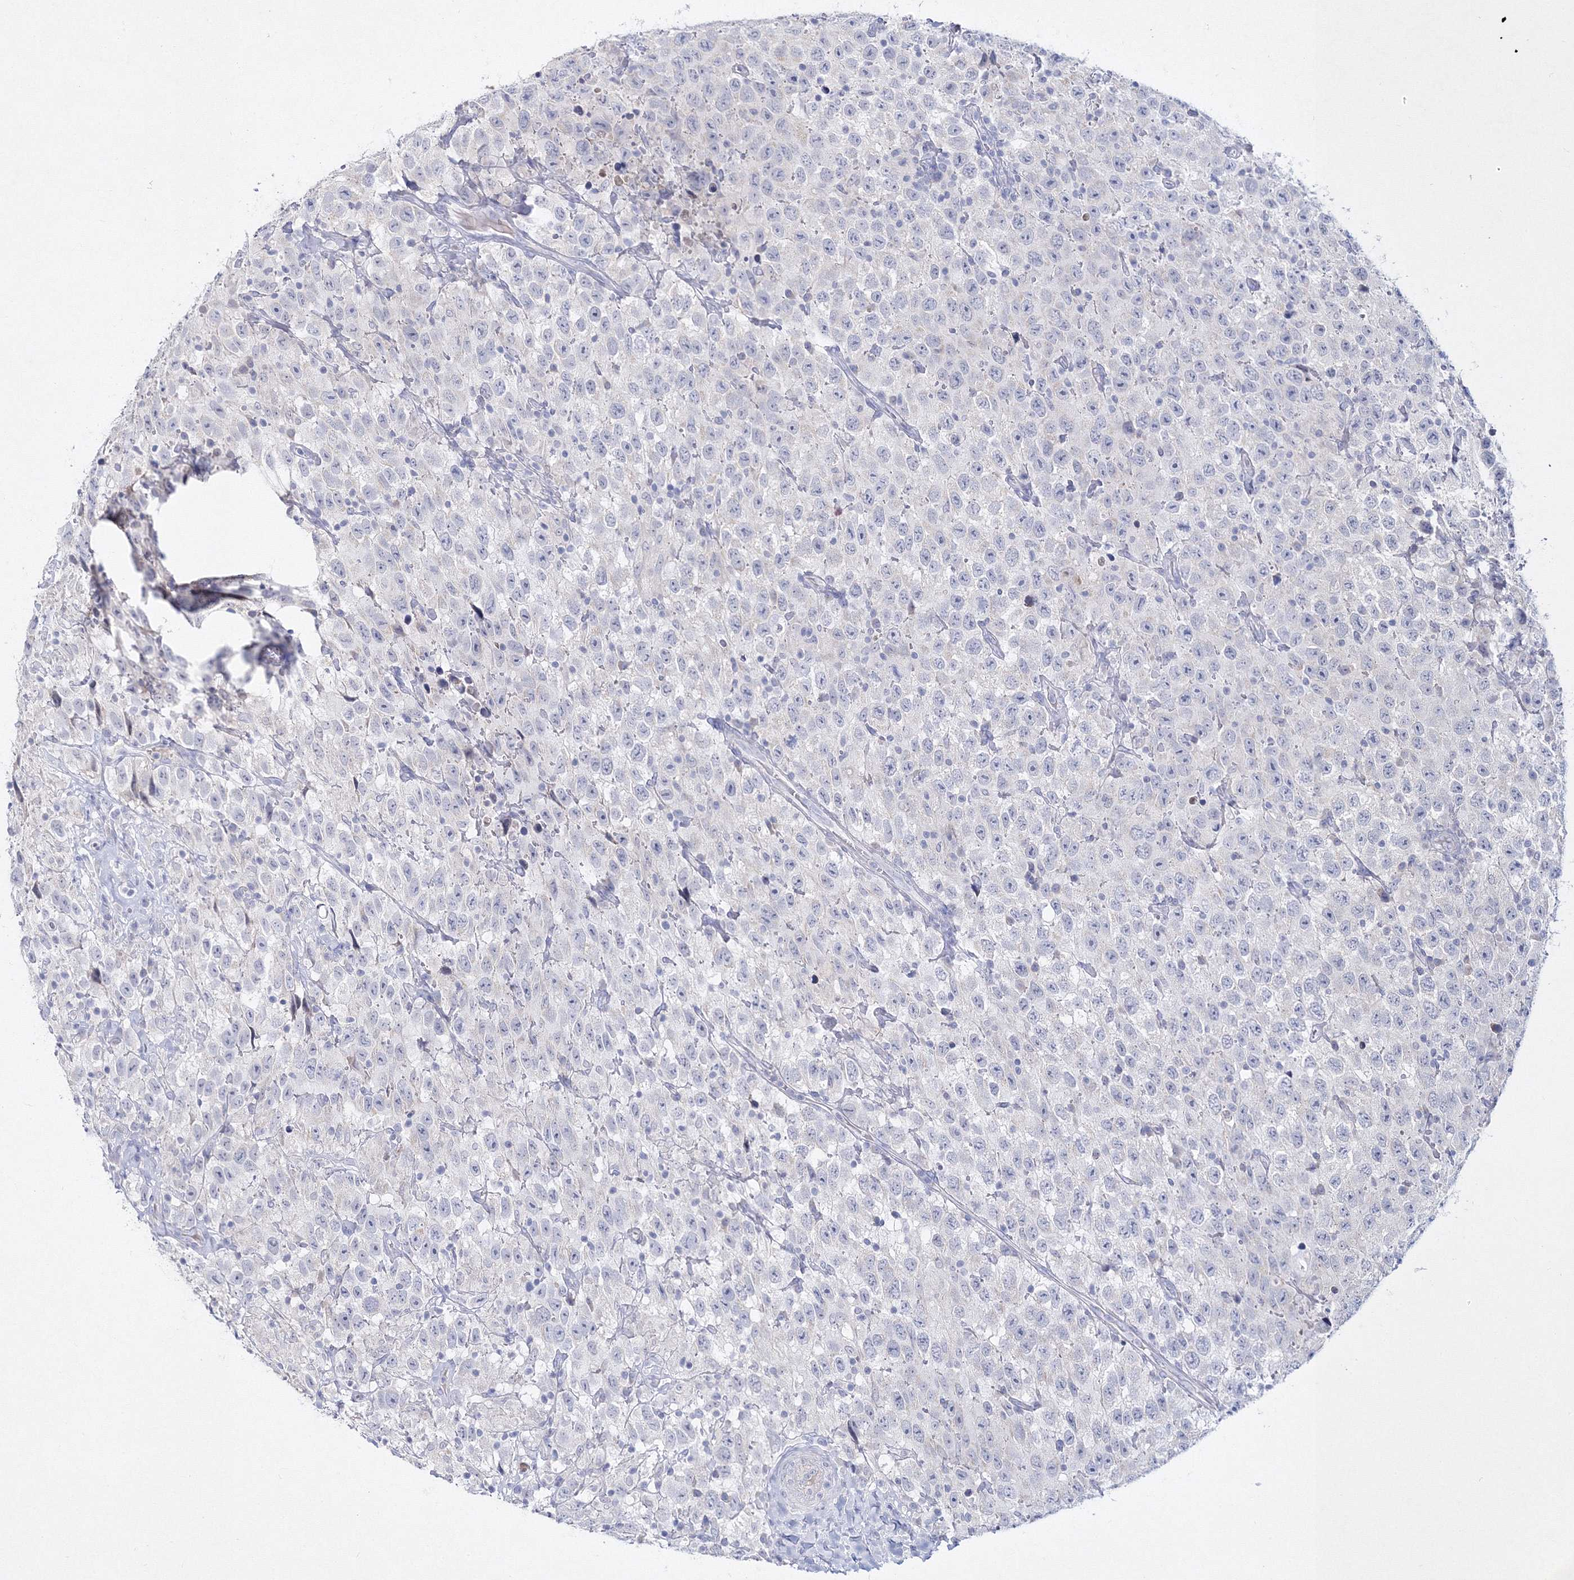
{"staining": {"intensity": "negative", "quantity": "none", "location": "none"}, "tissue": "testis cancer", "cell_type": "Tumor cells", "image_type": "cancer", "snomed": [{"axis": "morphology", "description": "Seminoma, NOS"}, {"axis": "topography", "description": "Testis"}], "caption": "The image reveals no significant positivity in tumor cells of testis cancer (seminoma). (DAB immunohistochemistry with hematoxylin counter stain).", "gene": "NEU4", "patient": {"sex": "male", "age": 41}}